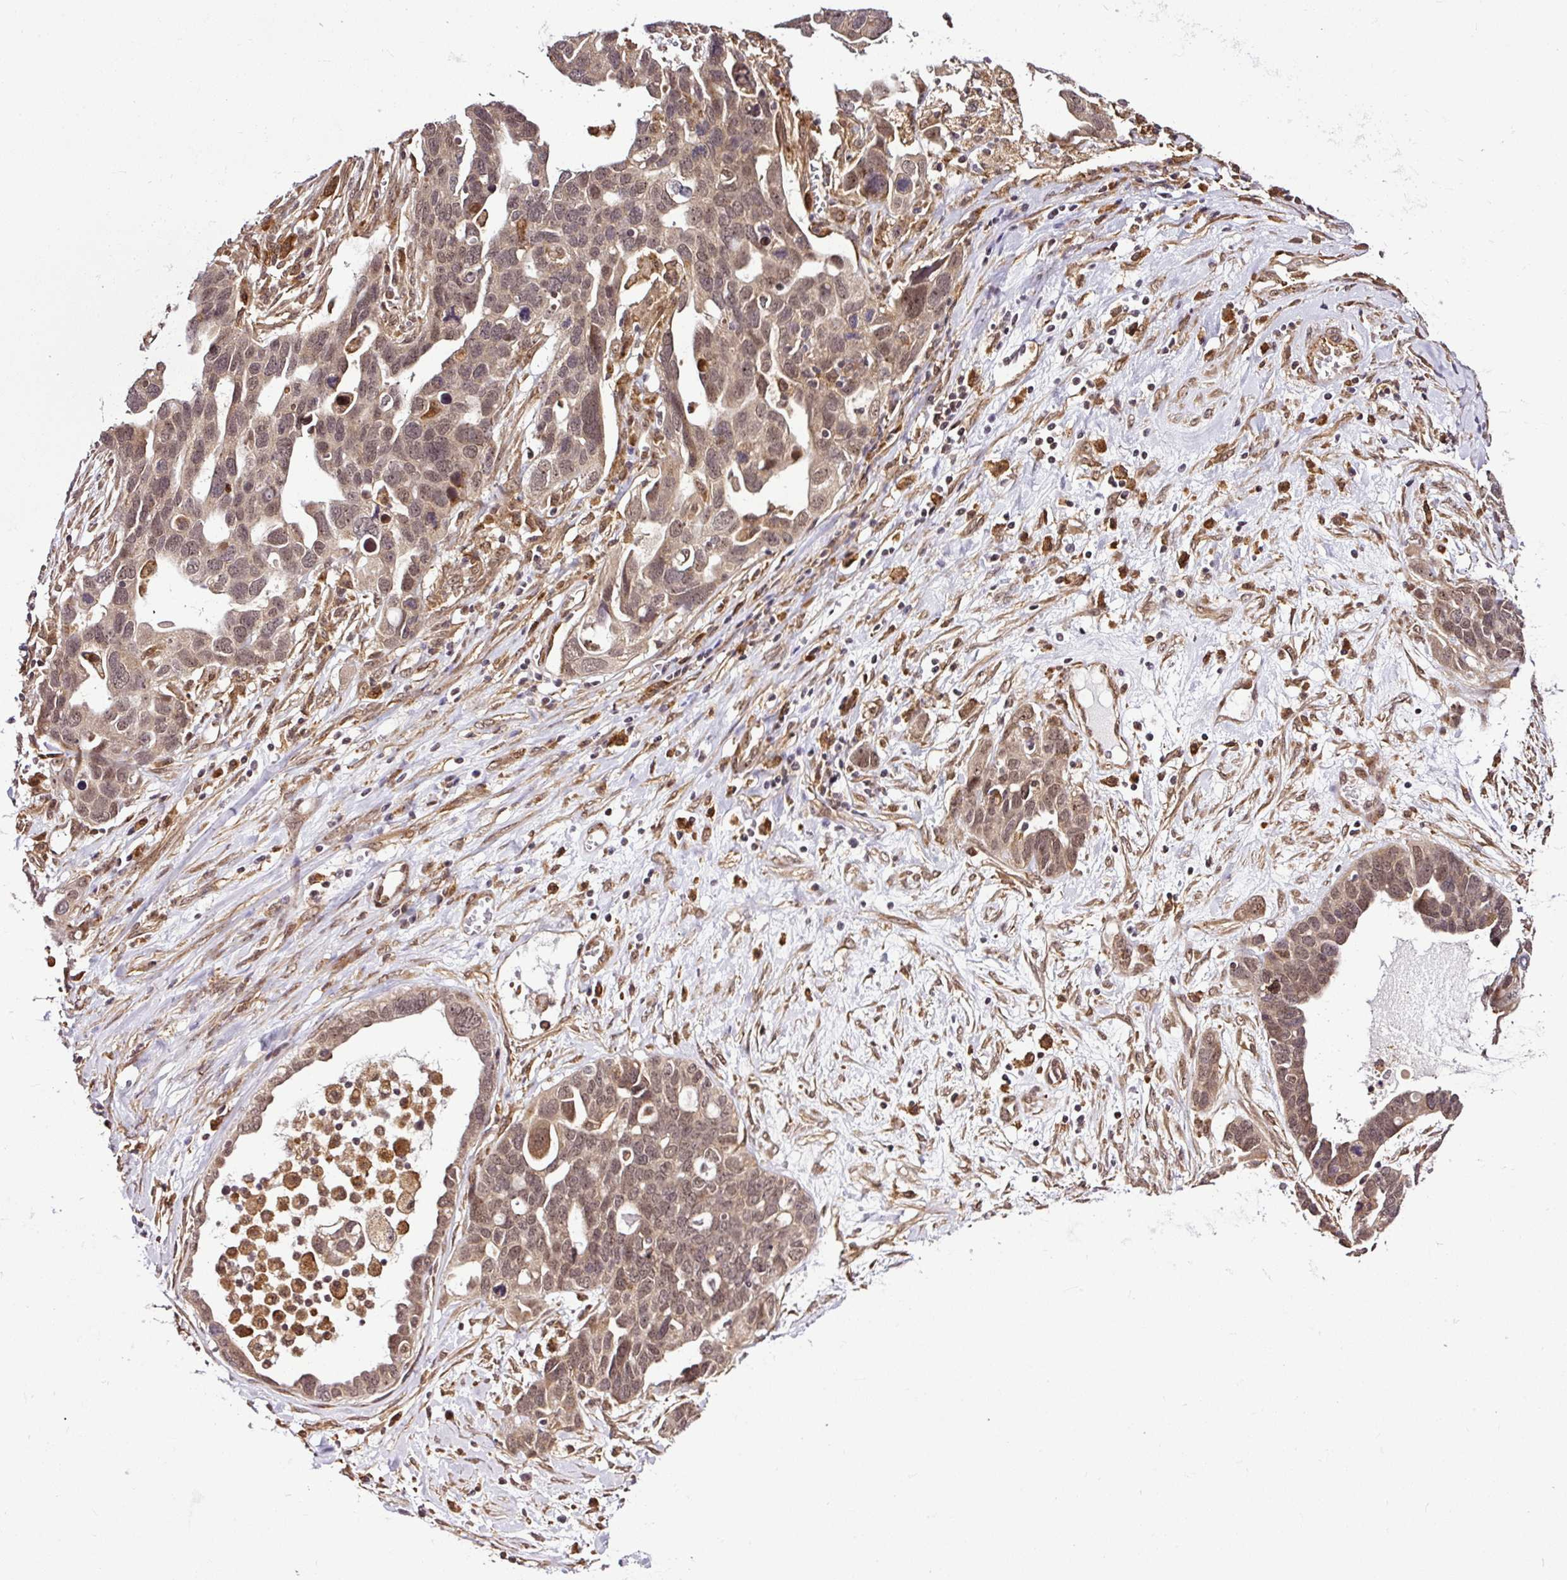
{"staining": {"intensity": "moderate", "quantity": ">75%", "location": "cytoplasmic/membranous,nuclear"}, "tissue": "ovarian cancer", "cell_type": "Tumor cells", "image_type": "cancer", "snomed": [{"axis": "morphology", "description": "Cystadenocarcinoma, serous, NOS"}, {"axis": "topography", "description": "Ovary"}], "caption": "Protein staining displays moderate cytoplasmic/membranous and nuclear positivity in about >75% of tumor cells in ovarian serous cystadenocarcinoma.", "gene": "FAM153A", "patient": {"sex": "female", "age": 54}}